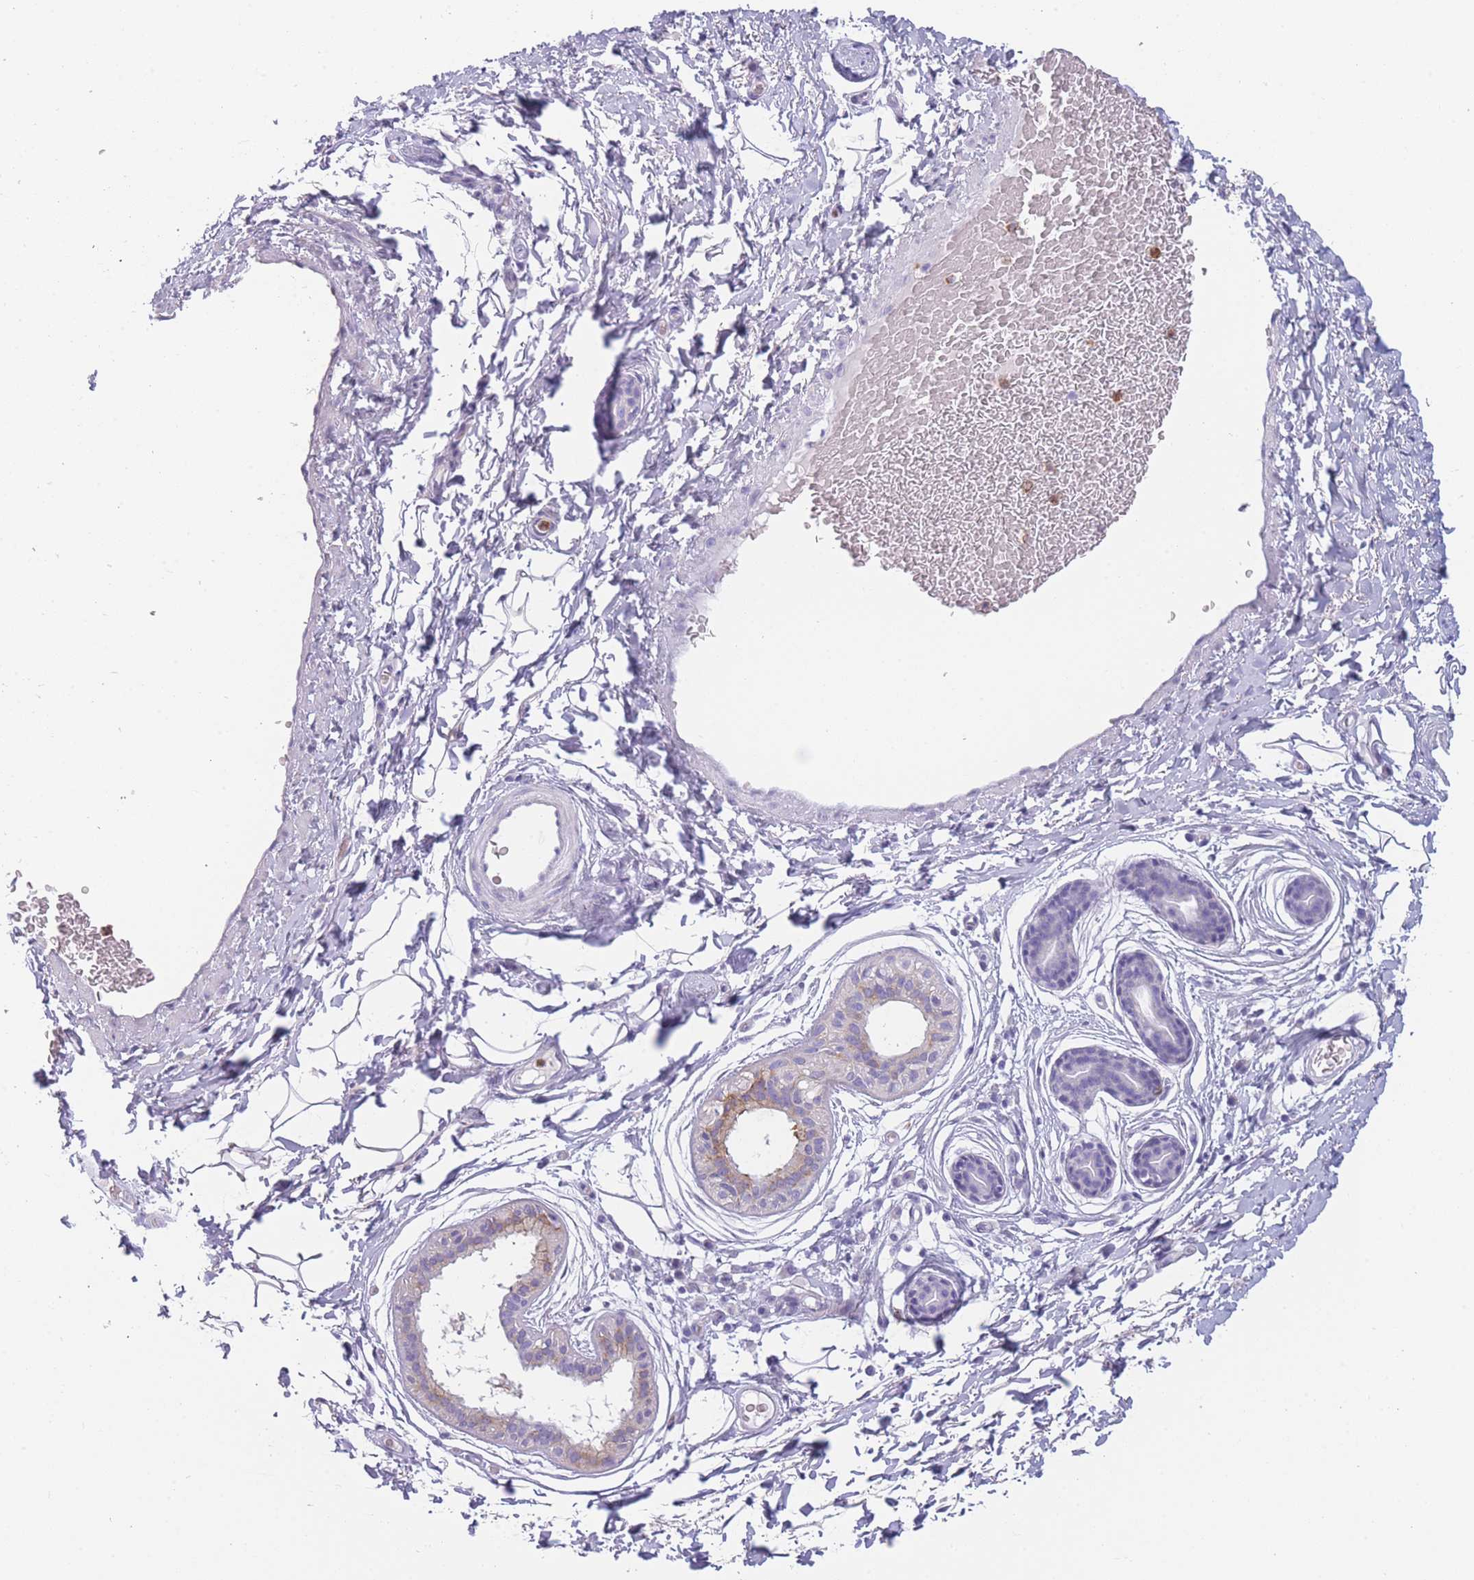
{"staining": {"intensity": "weak", "quantity": "<25%", "location": "cytoplasmic/membranous"}, "tissue": "skin", "cell_type": "Epidermal cells", "image_type": "normal", "snomed": [{"axis": "morphology", "description": "Normal tissue, NOS"}, {"axis": "topography", "description": "Vulva"}], "caption": "Epidermal cells are negative for protein expression in benign human skin. (Brightfield microscopy of DAB immunohistochemistry (IHC) at high magnification).", "gene": "ZNF627", "patient": {"sex": "female", "age": 66}}